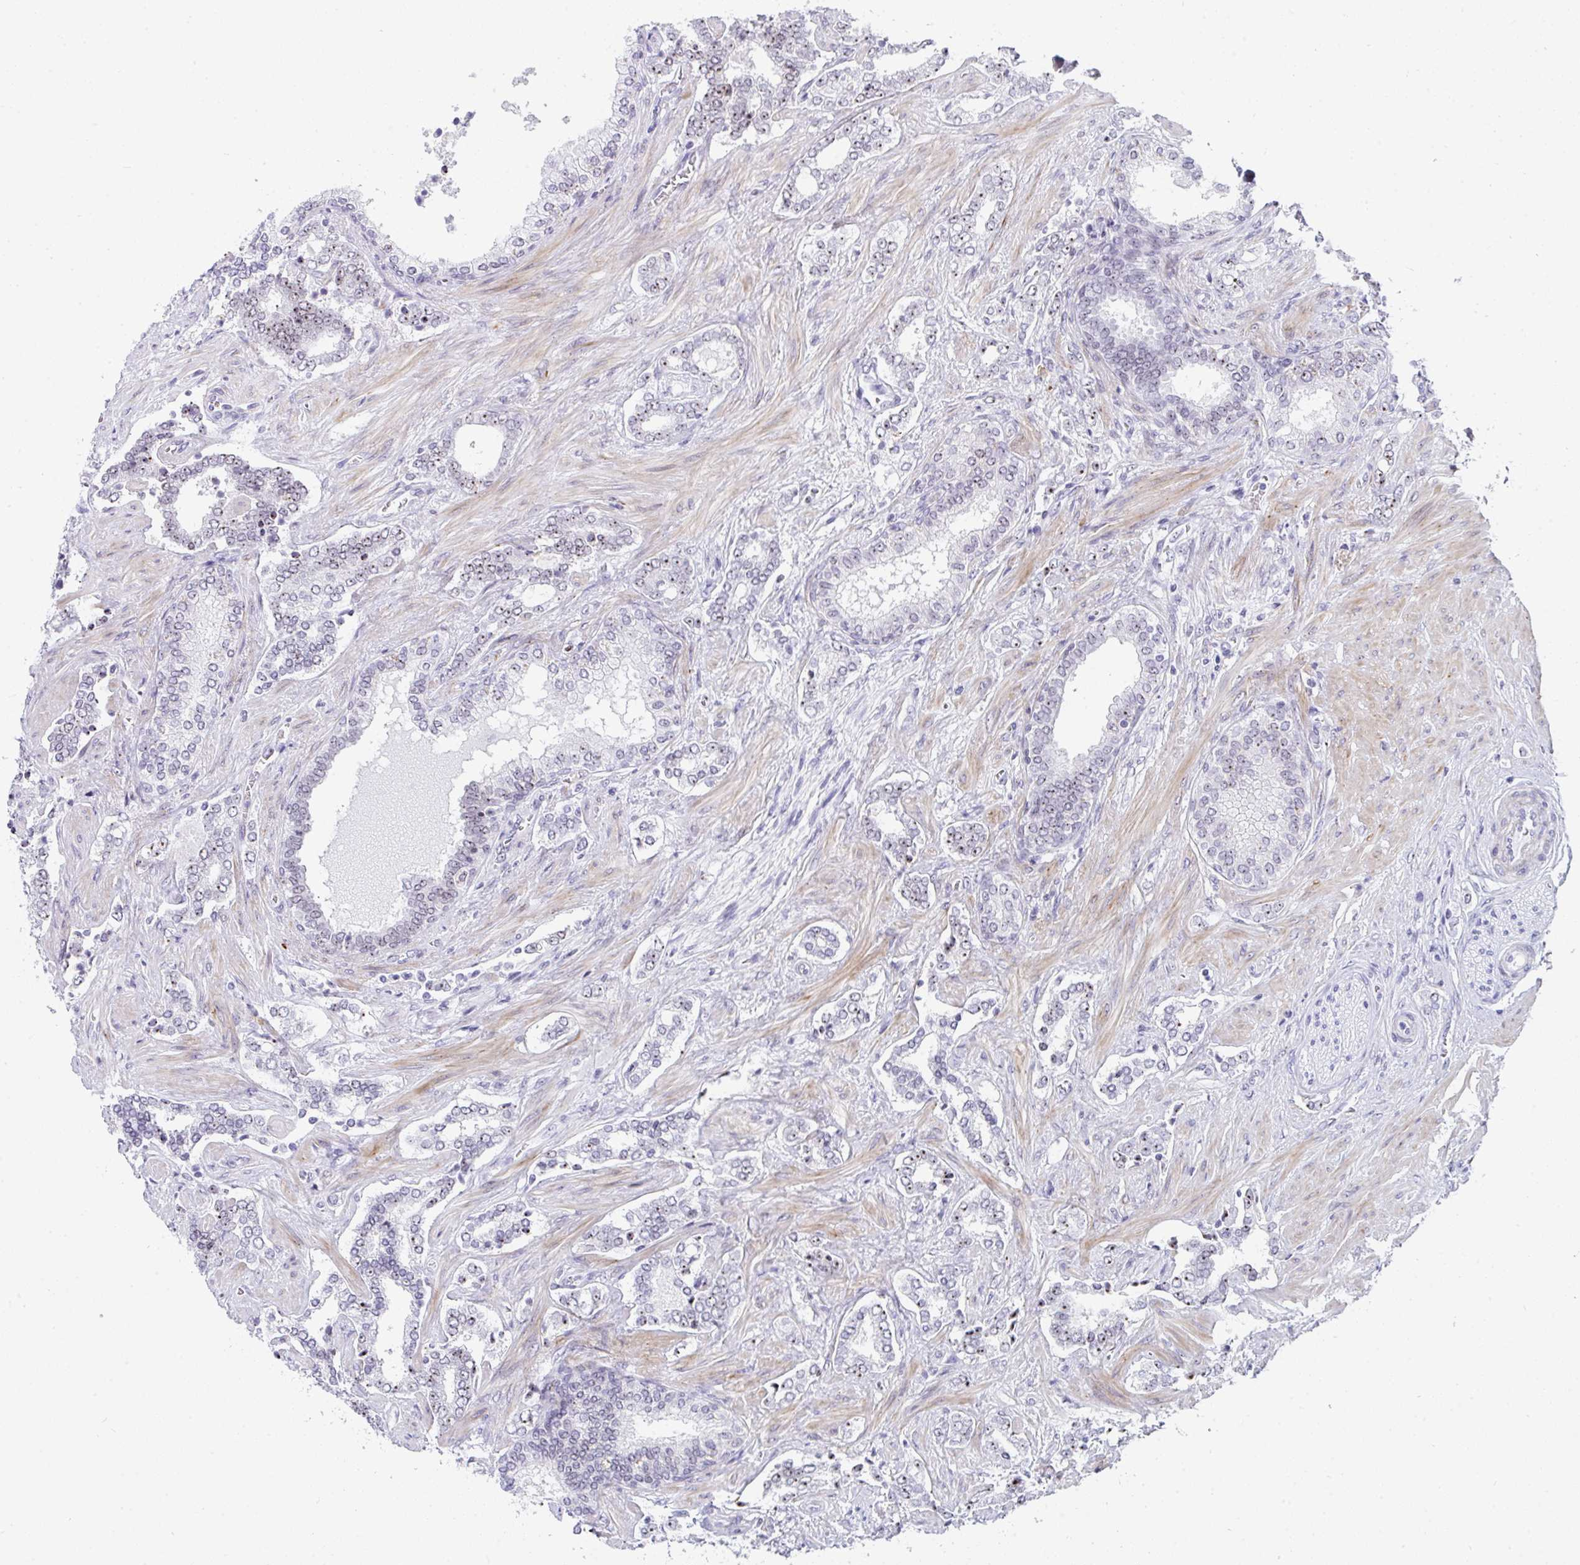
{"staining": {"intensity": "weak", "quantity": "25%-75%", "location": "nuclear"}, "tissue": "prostate cancer", "cell_type": "Tumor cells", "image_type": "cancer", "snomed": [{"axis": "morphology", "description": "Adenocarcinoma, High grade"}, {"axis": "topography", "description": "Prostate"}], "caption": "IHC (DAB (3,3'-diaminobenzidine)) staining of human high-grade adenocarcinoma (prostate) displays weak nuclear protein staining in about 25%-75% of tumor cells.", "gene": "NOP10", "patient": {"sex": "male", "age": 60}}